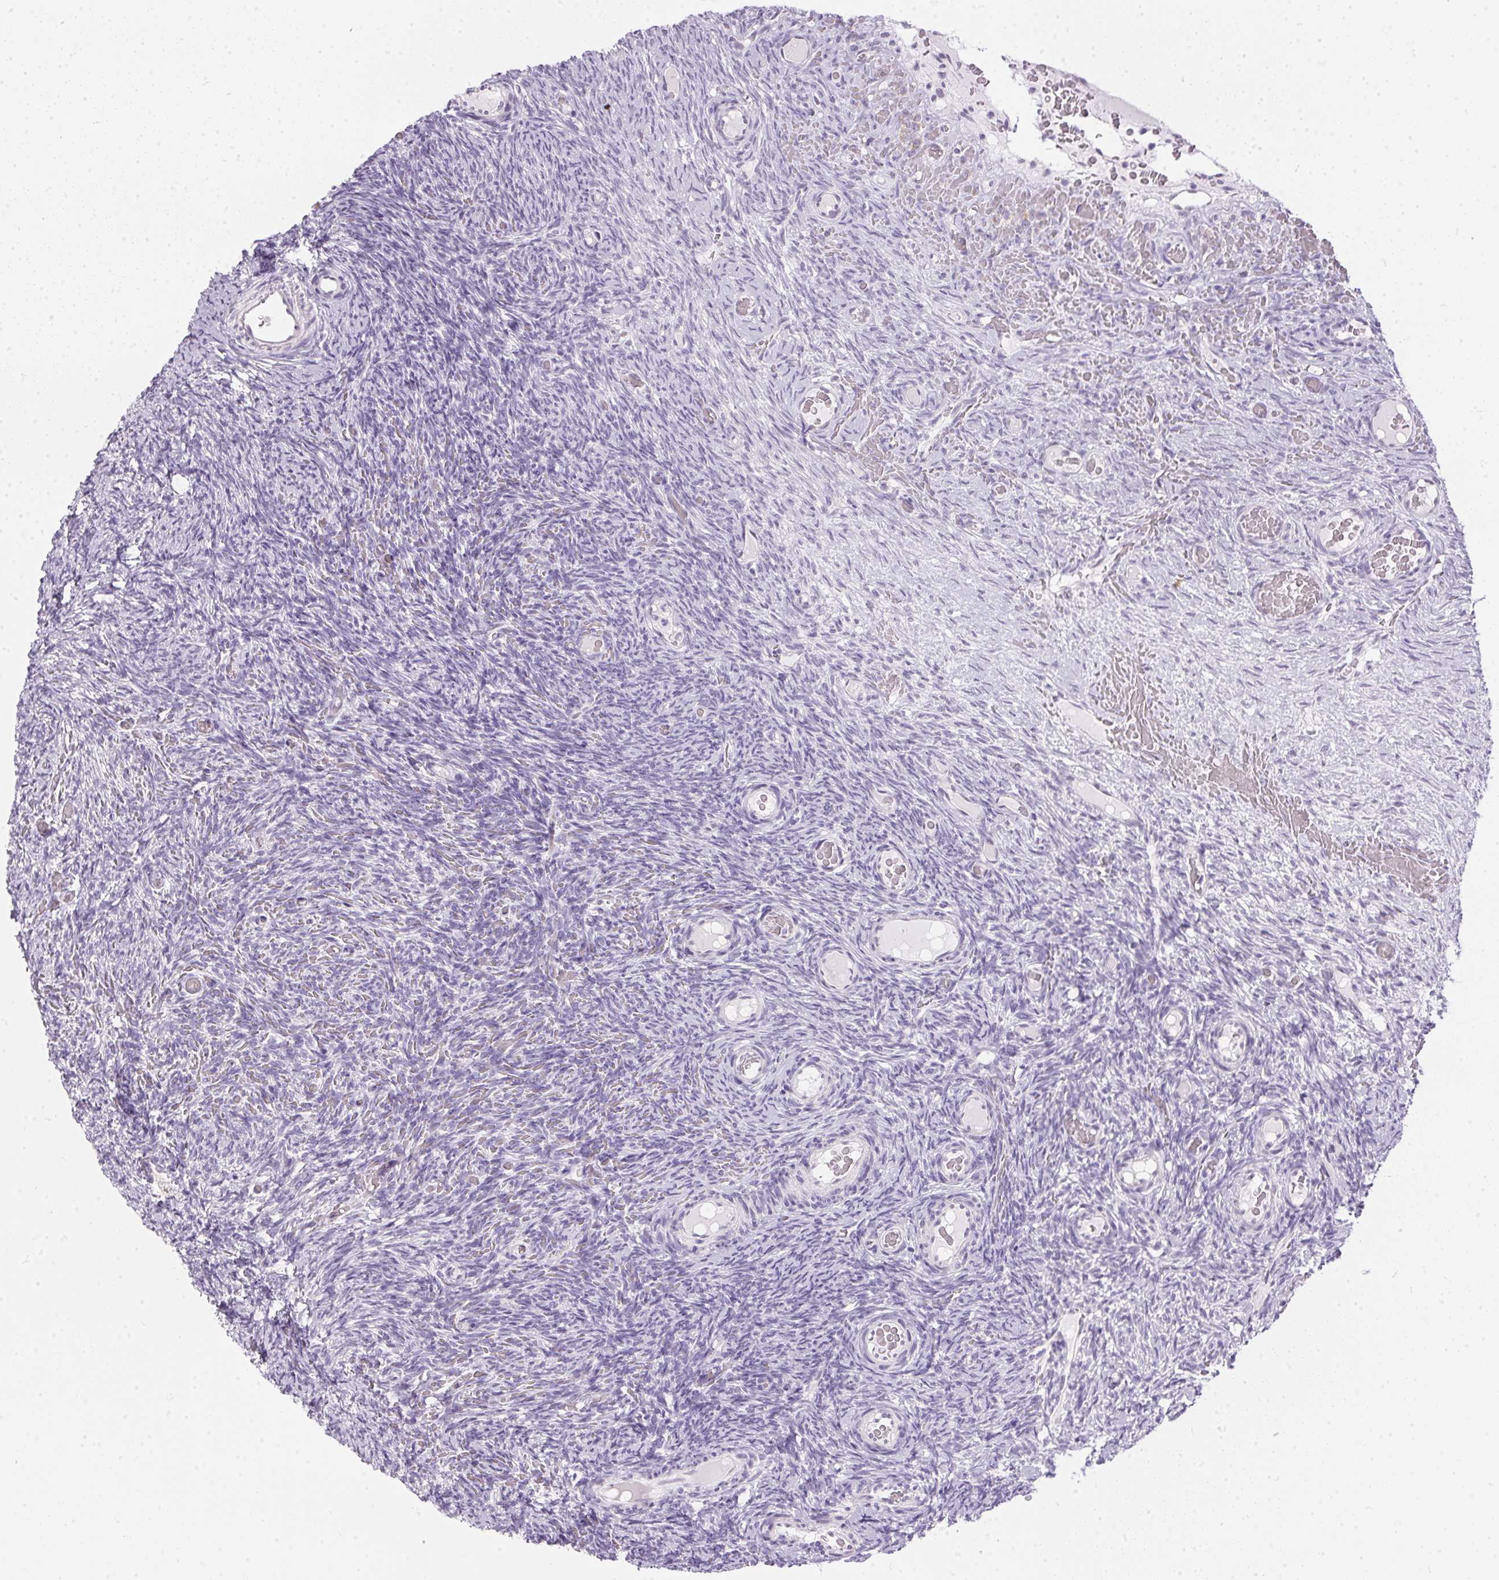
{"staining": {"intensity": "negative", "quantity": "none", "location": "none"}, "tissue": "ovary", "cell_type": "Follicle cells", "image_type": "normal", "snomed": [{"axis": "morphology", "description": "Normal tissue, NOS"}, {"axis": "topography", "description": "Ovary"}], "caption": "DAB (3,3'-diaminobenzidine) immunohistochemical staining of normal human ovary reveals no significant expression in follicle cells. Nuclei are stained in blue.", "gene": "GBP6", "patient": {"sex": "female", "age": 34}}